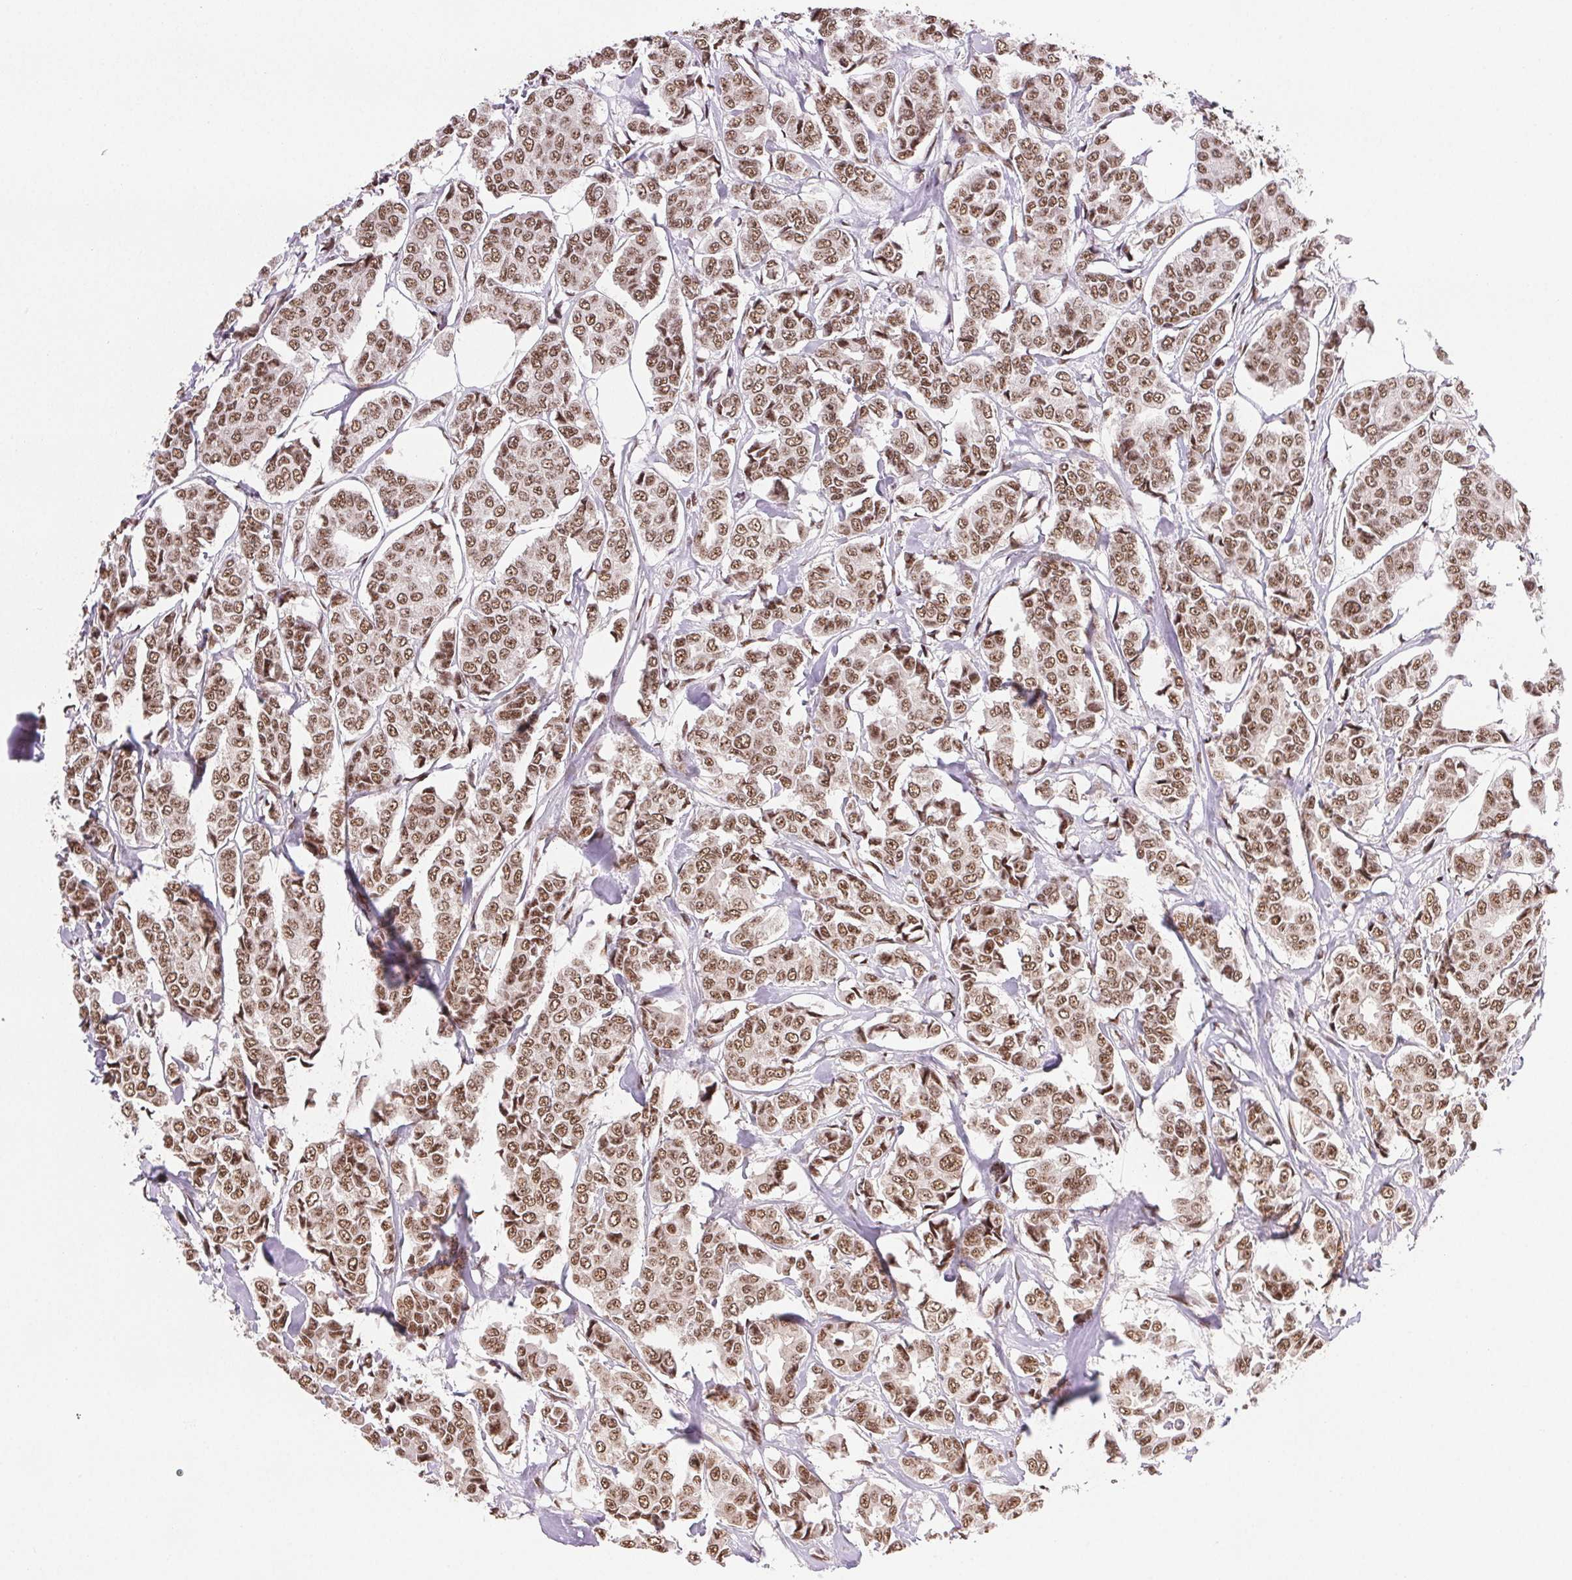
{"staining": {"intensity": "moderate", "quantity": ">75%", "location": "nuclear"}, "tissue": "breast cancer", "cell_type": "Tumor cells", "image_type": "cancer", "snomed": [{"axis": "morphology", "description": "Duct carcinoma"}, {"axis": "topography", "description": "Breast"}], "caption": "IHC of human breast cancer displays medium levels of moderate nuclear positivity in about >75% of tumor cells. The protein of interest is stained brown, and the nuclei are stained in blue (DAB IHC with brightfield microscopy, high magnification).", "gene": "IK", "patient": {"sex": "female", "age": 94}}